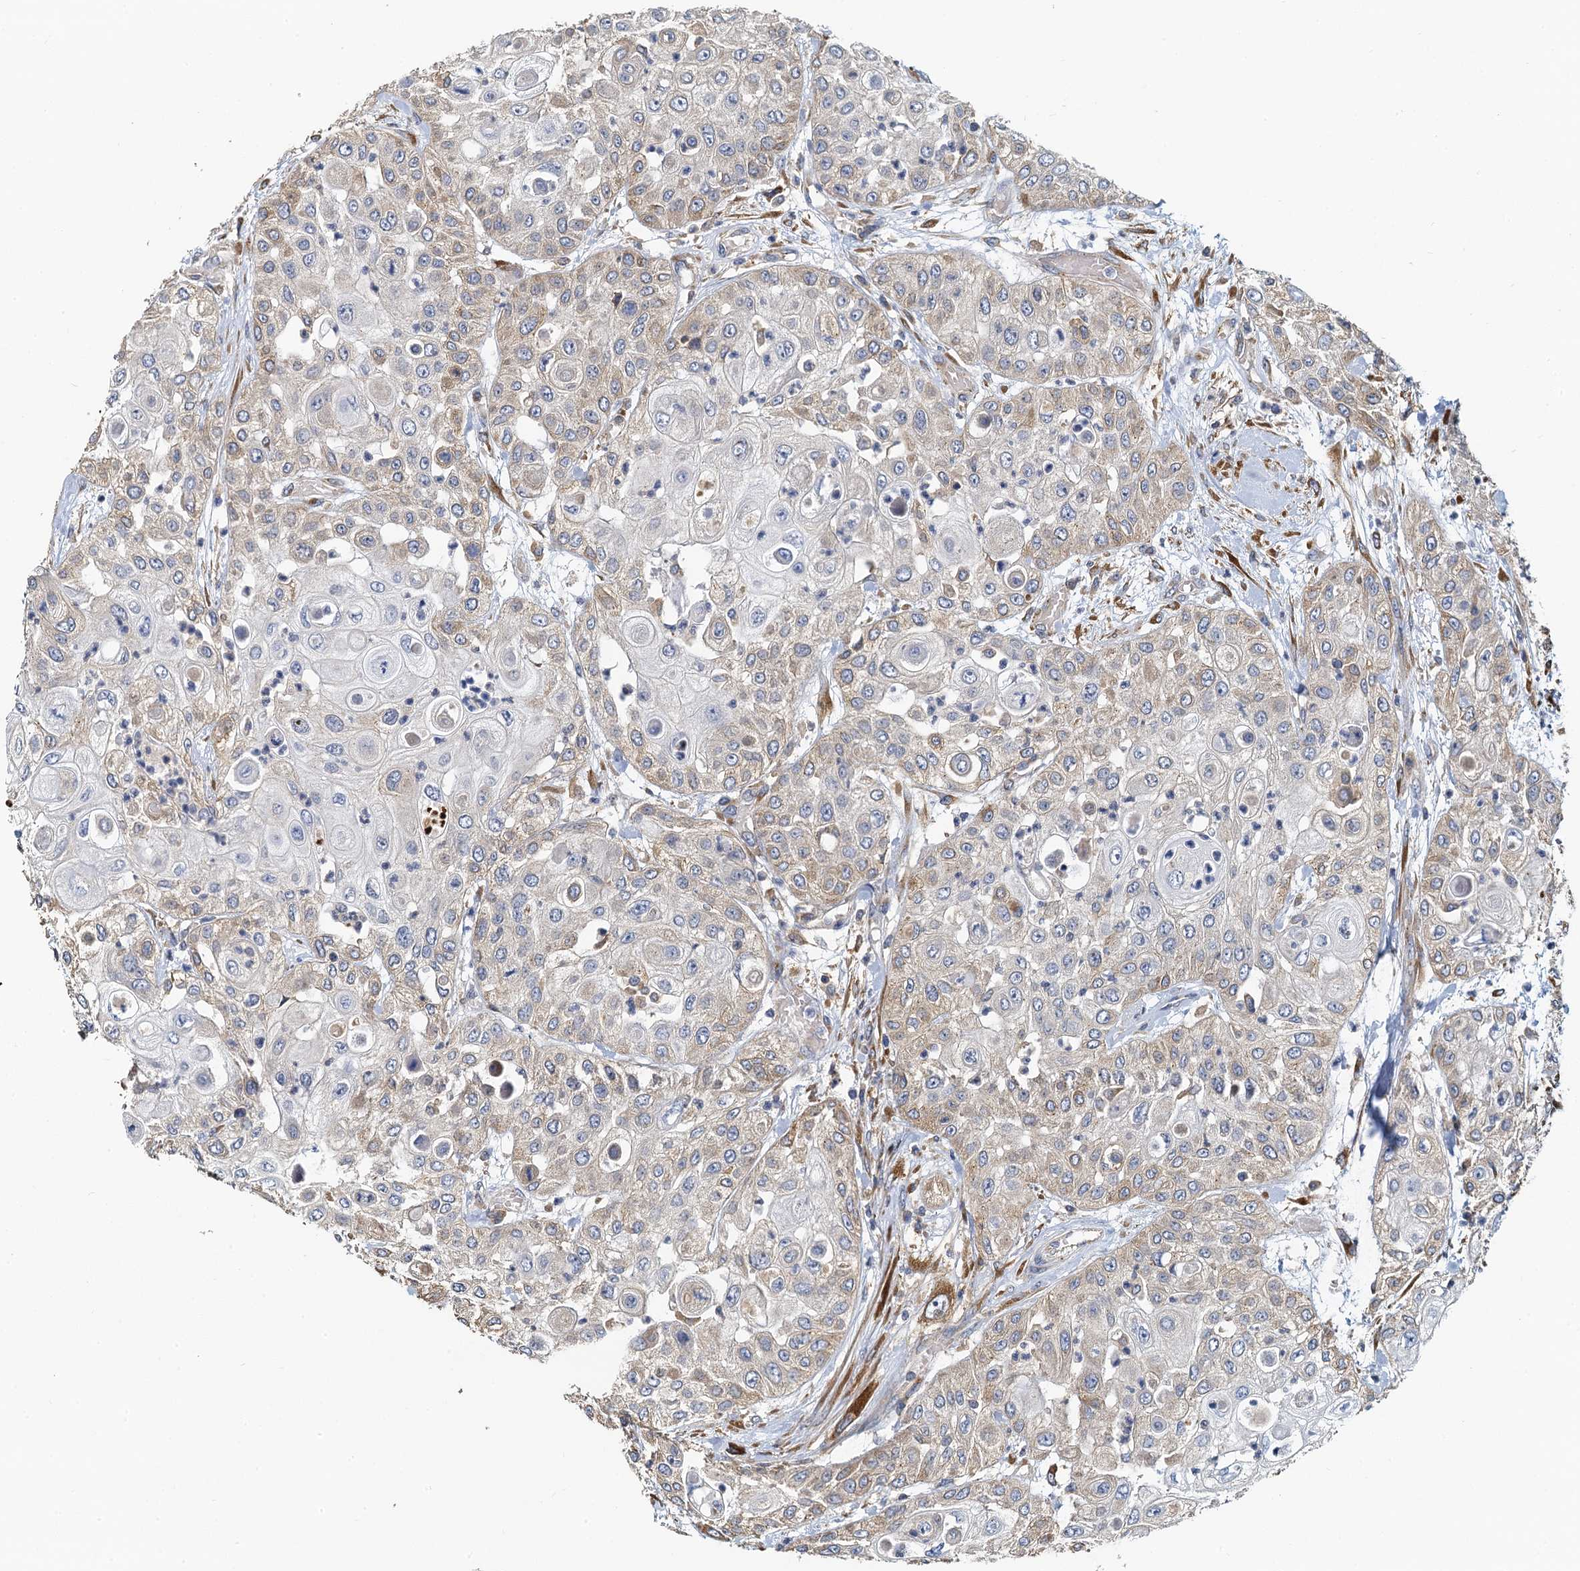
{"staining": {"intensity": "weak", "quantity": "25%-75%", "location": "cytoplasmic/membranous"}, "tissue": "urothelial cancer", "cell_type": "Tumor cells", "image_type": "cancer", "snomed": [{"axis": "morphology", "description": "Urothelial carcinoma, High grade"}, {"axis": "topography", "description": "Urinary bladder"}], "caption": "Brown immunohistochemical staining in urothelial cancer displays weak cytoplasmic/membranous positivity in about 25%-75% of tumor cells.", "gene": "NKAPD1", "patient": {"sex": "female", "age": 79}}